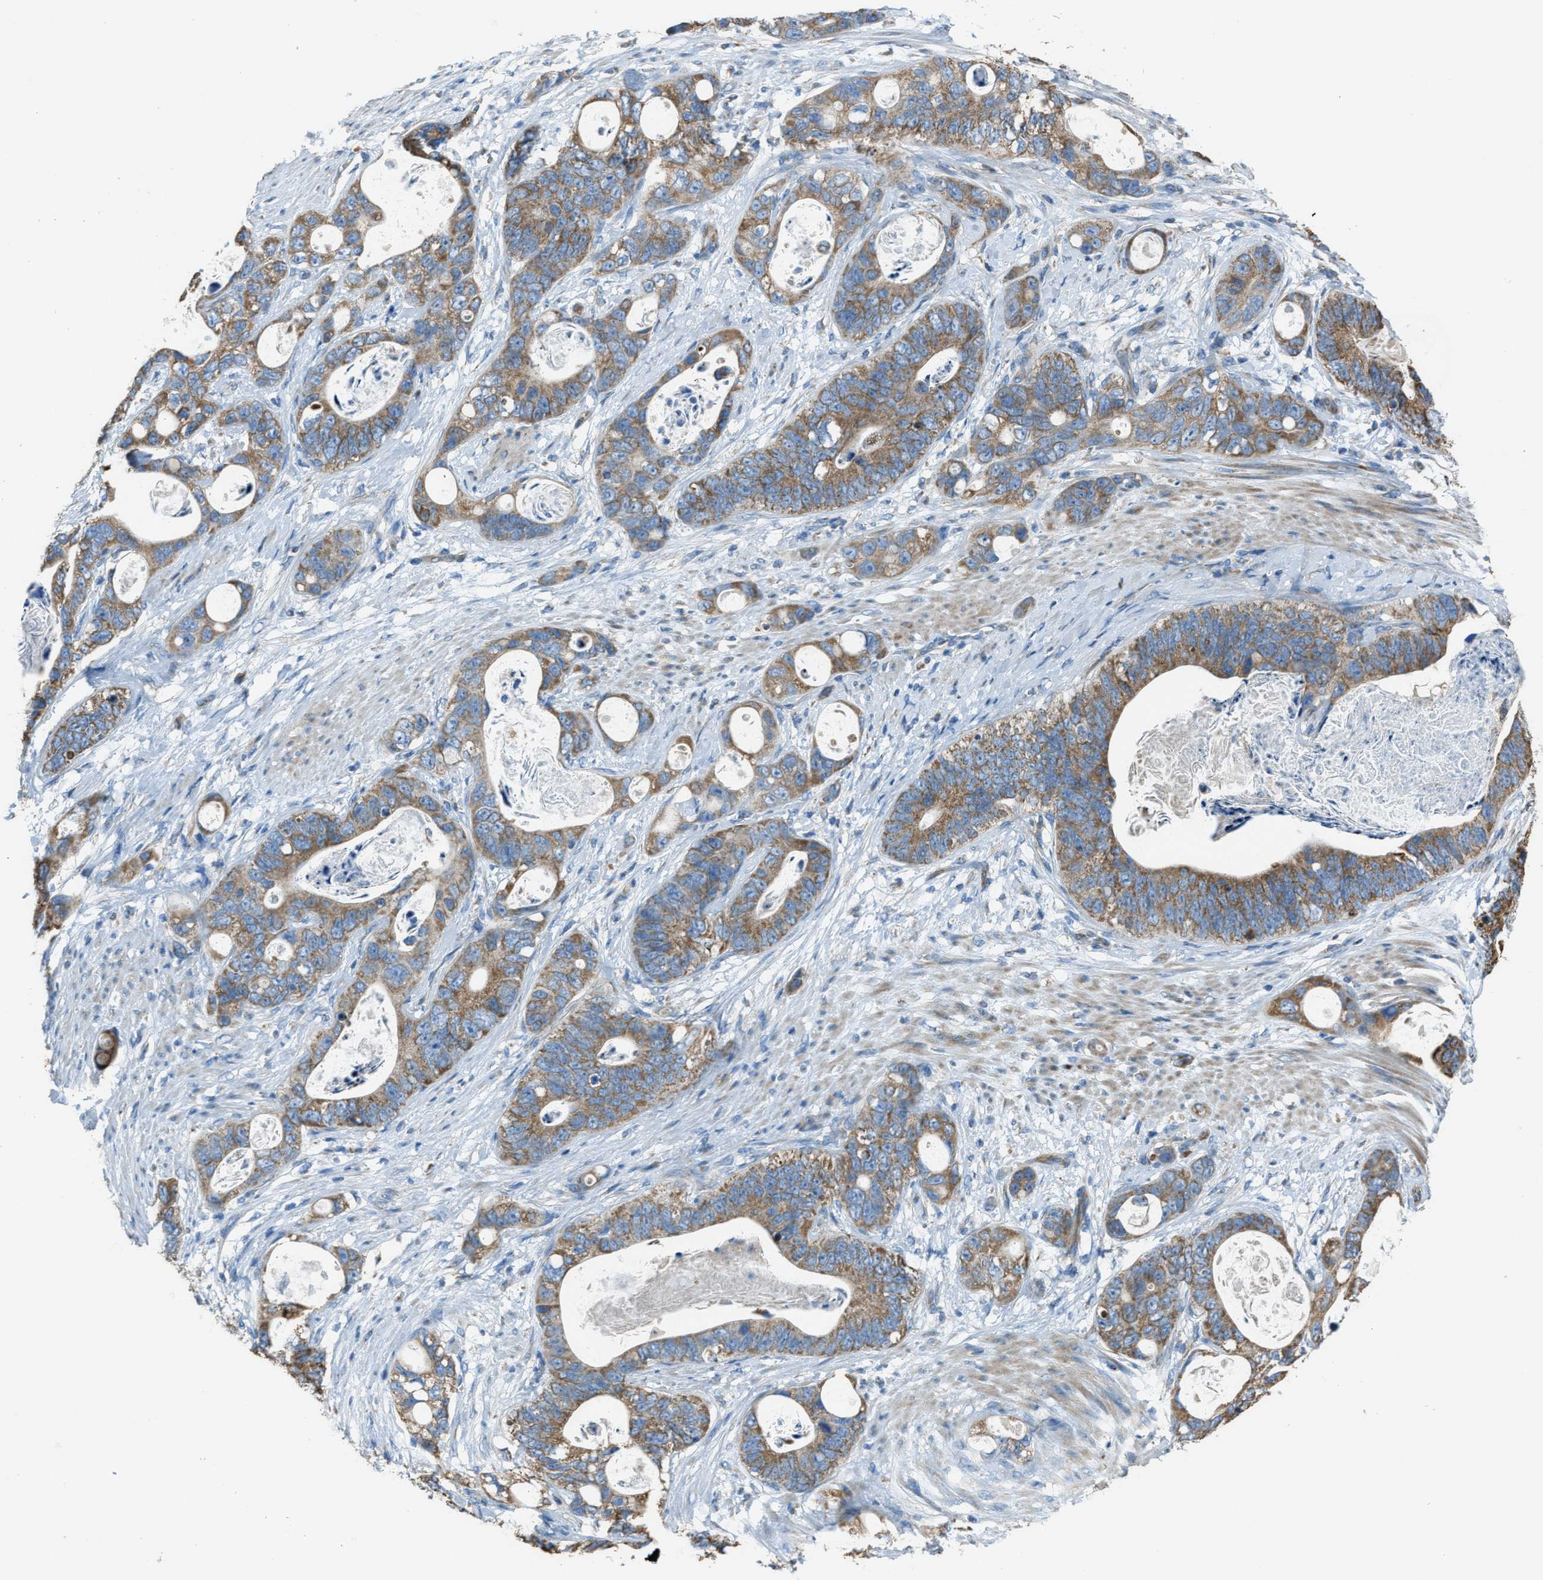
{"staining": {"intensity": "moderate", "quantity": ">75%", "location": "cytoplasmic/membranous"}, "tissue": "stomach cancer", "cell_type": "Tumor cells", "image_type": "cancer", "snomed": [{"axis": "morphology", "description": "Normal tissue, NOS"}, {"axis": "morphology", "description": "Adenocarcinoma, NOS"}, {"axis": "topography", "description": "Stomach"}], "caption": "DAB immunohistochemical staining of stomach adenocarcinoma demonstrates moderate cytoplasmic/membranous protein expression in about >75% of tumor cells.", "gene": "SLC25A11", "patient": {"sex": "female", "age": 89}}